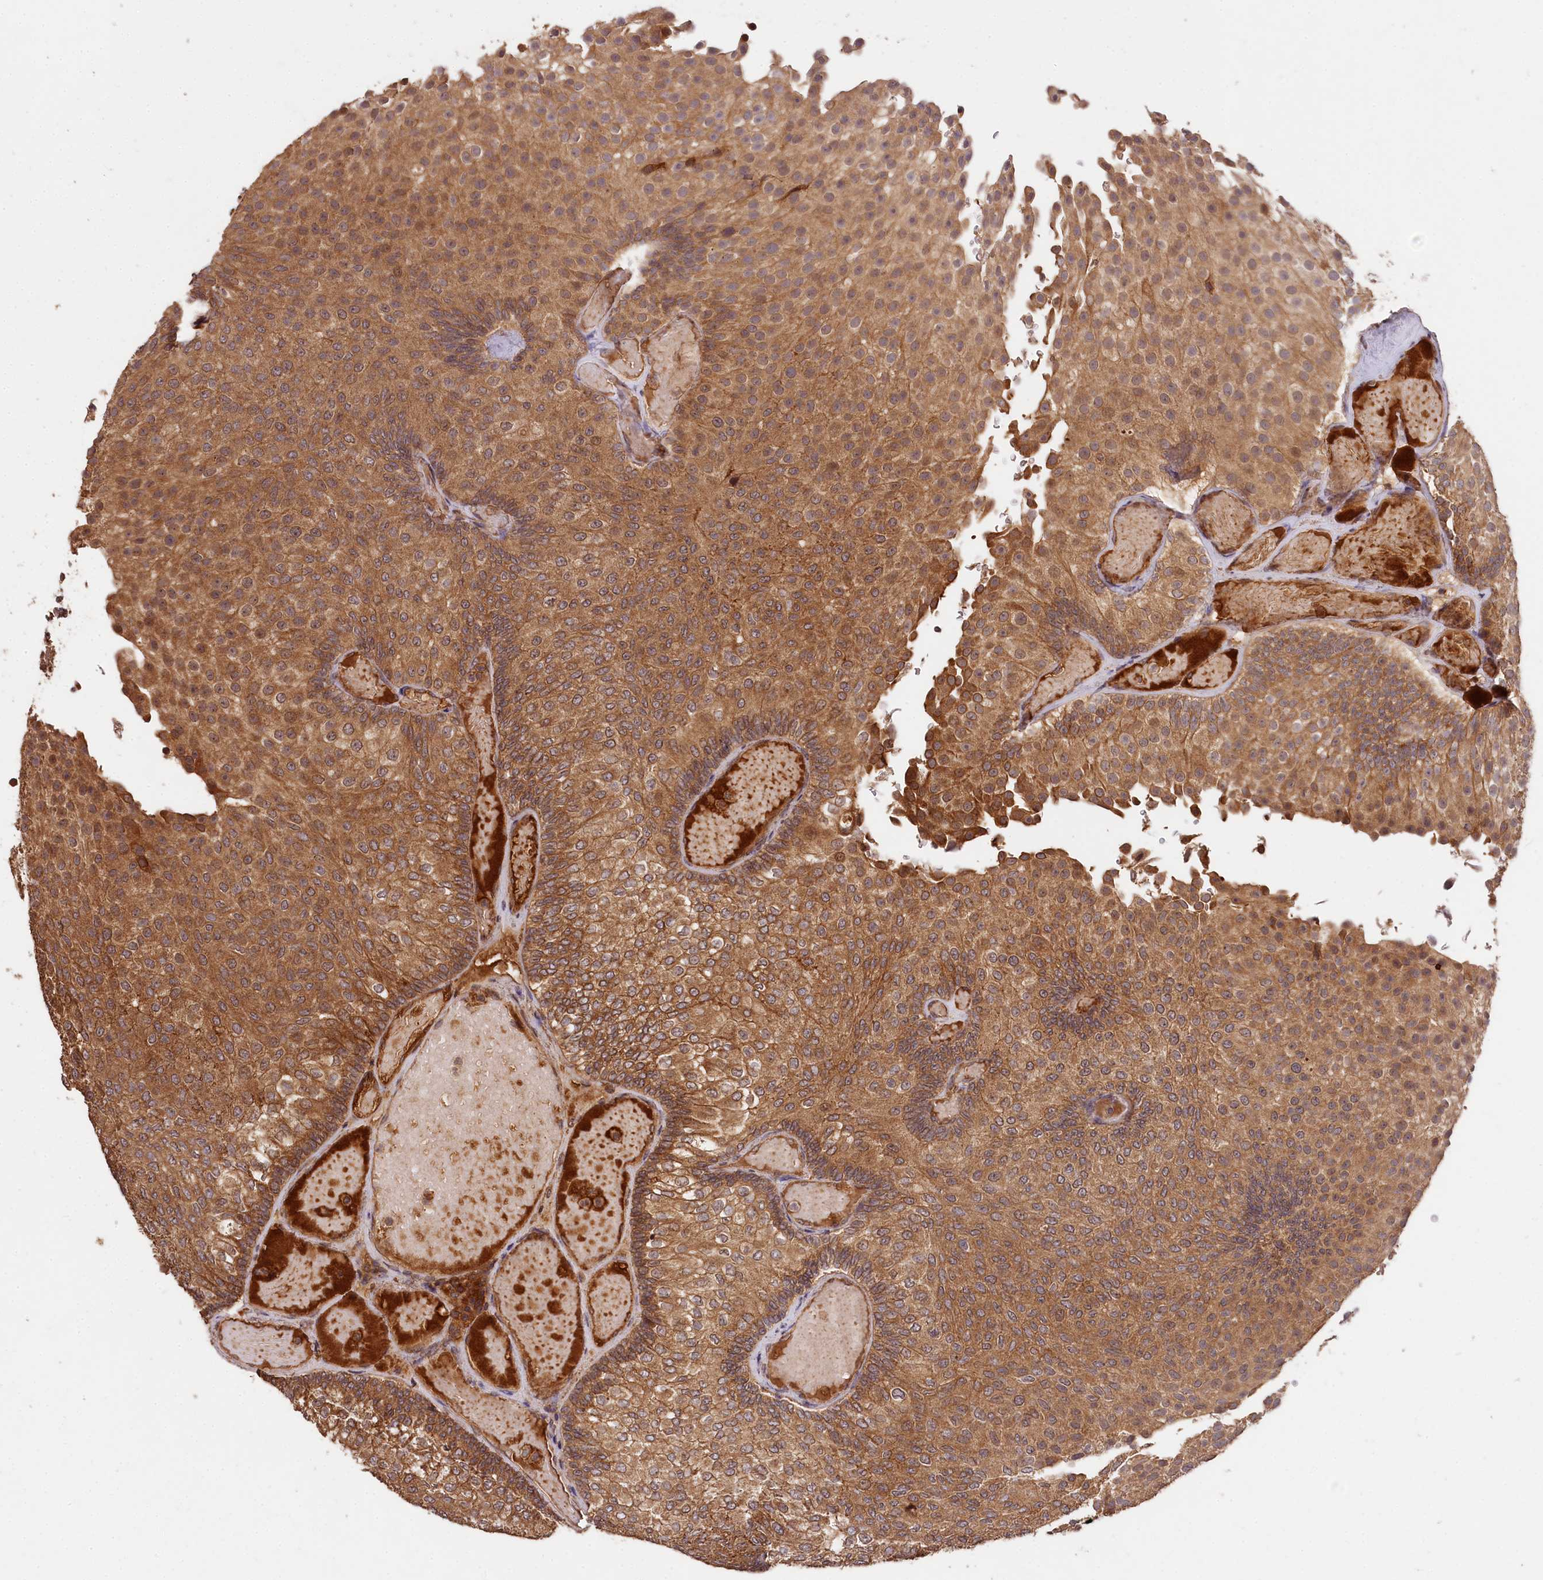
{"staining": {"intensity": "moderate", "quantity": ">75%", "location": "cytoplasmic/membranous"}, "tissue": "urothelial cancer", "cell_type": "Tumor cells", "image_type": "cancer", "snomed": [{"axis": "morphology", "description": "Urothelial carcinoma, Low grade"}, {"axis": "topography", "description": "Urinary bladder"}], "caption": "An image of human urothelial cancer stained for a protein exhibits moderate cytoplasmic/membranous brown staining in tumor cells.", "gene": "MCF2L2", "patient": {"sex": "male", "age": 78}}